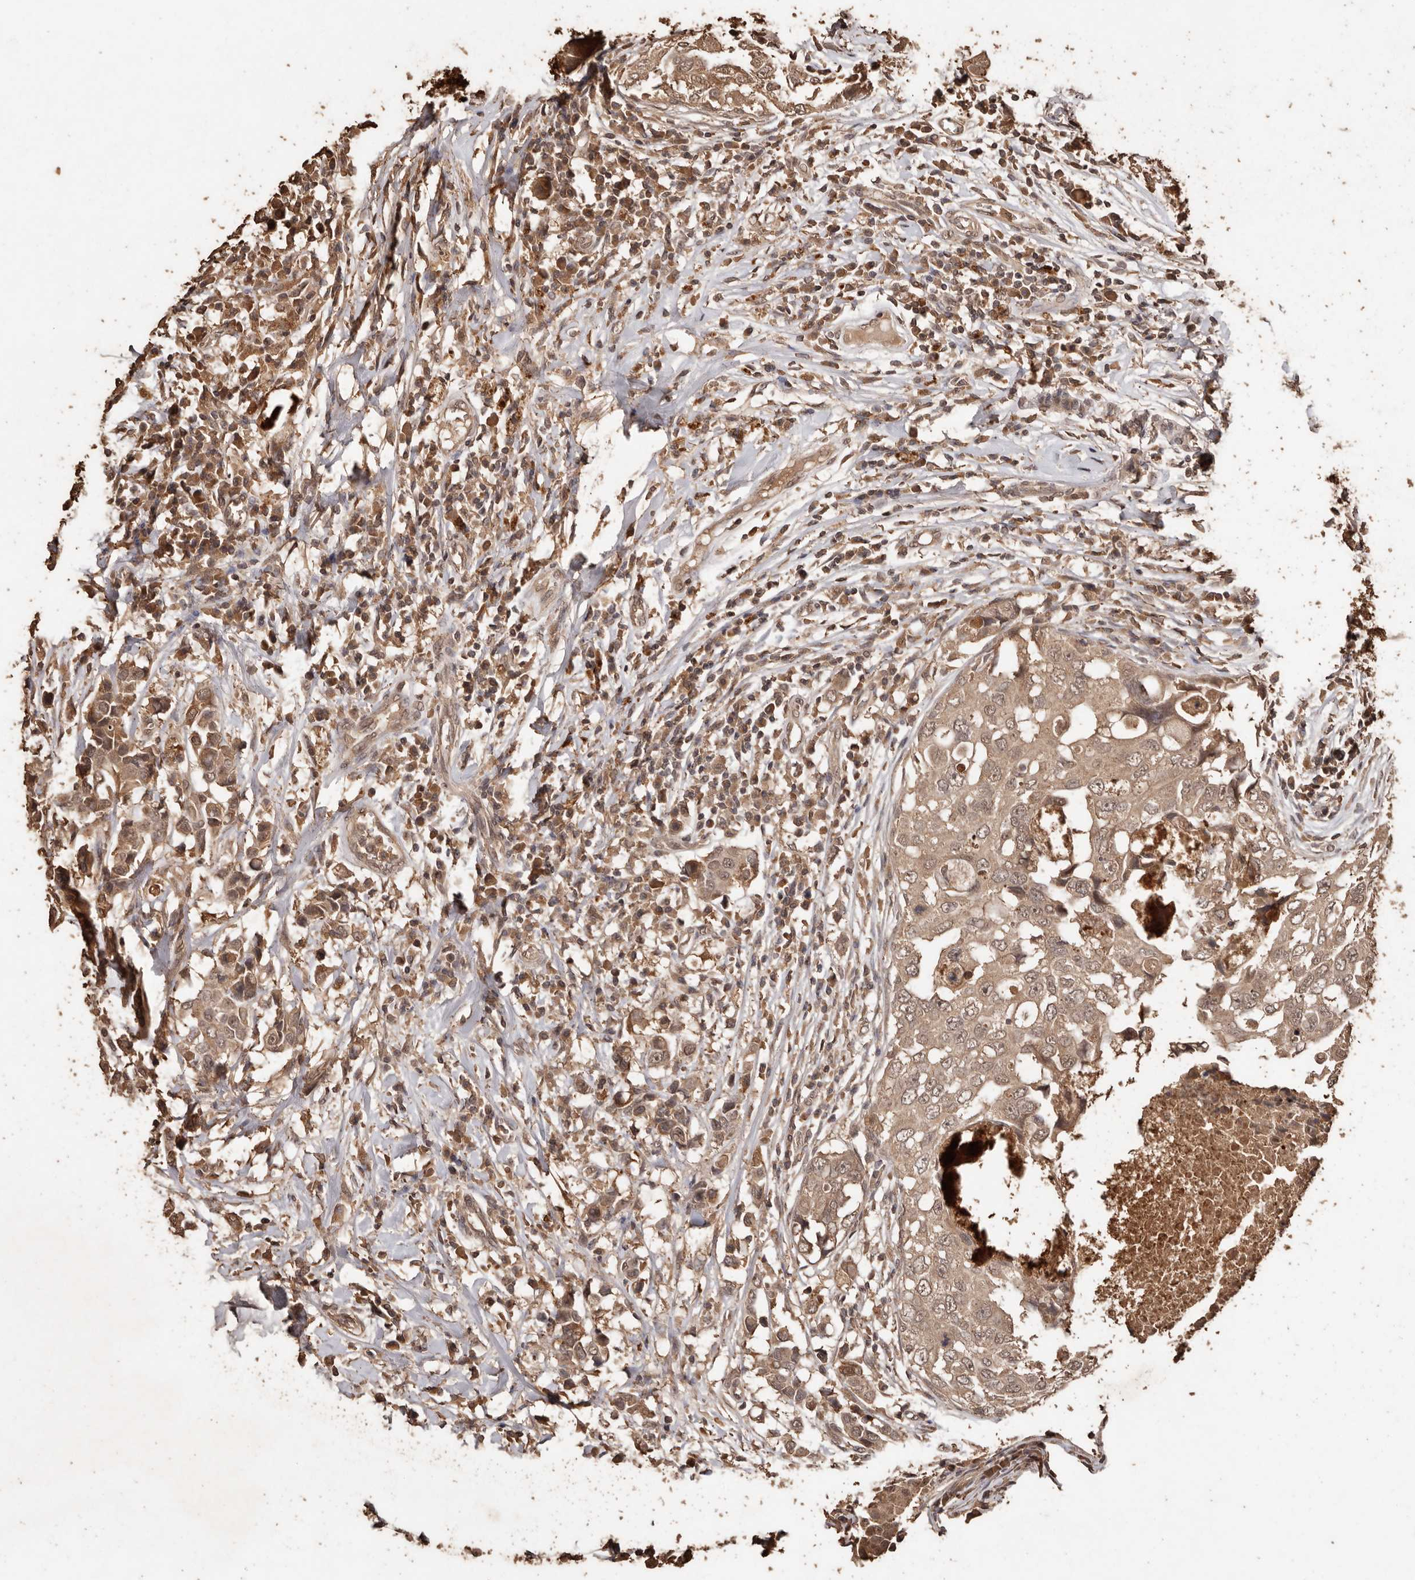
{"staining": {"intensity": "weak", "quantity": ">75%", "location": "cytoplasmic/membranous,nuclear"}, "tissue": "breast cancer", "cell_type": "Tumor cells", "image_type": "cancer", "snomed": [{"axis": "morphology", "description": "Duct carcinoma"}, {"axis": "topography", "description": "Breast"}], "caption": "This histopathology image exhibits breast cancer stained with immunohistochemistry to label a protein in brown. The cytoplasmic/membranous and nuclear of tumor cells show weak positivity for the protein. Nuclei are counter-stained blue.", "gene": "PKDCC", "patient": {"sex": "female", "age": 27}}